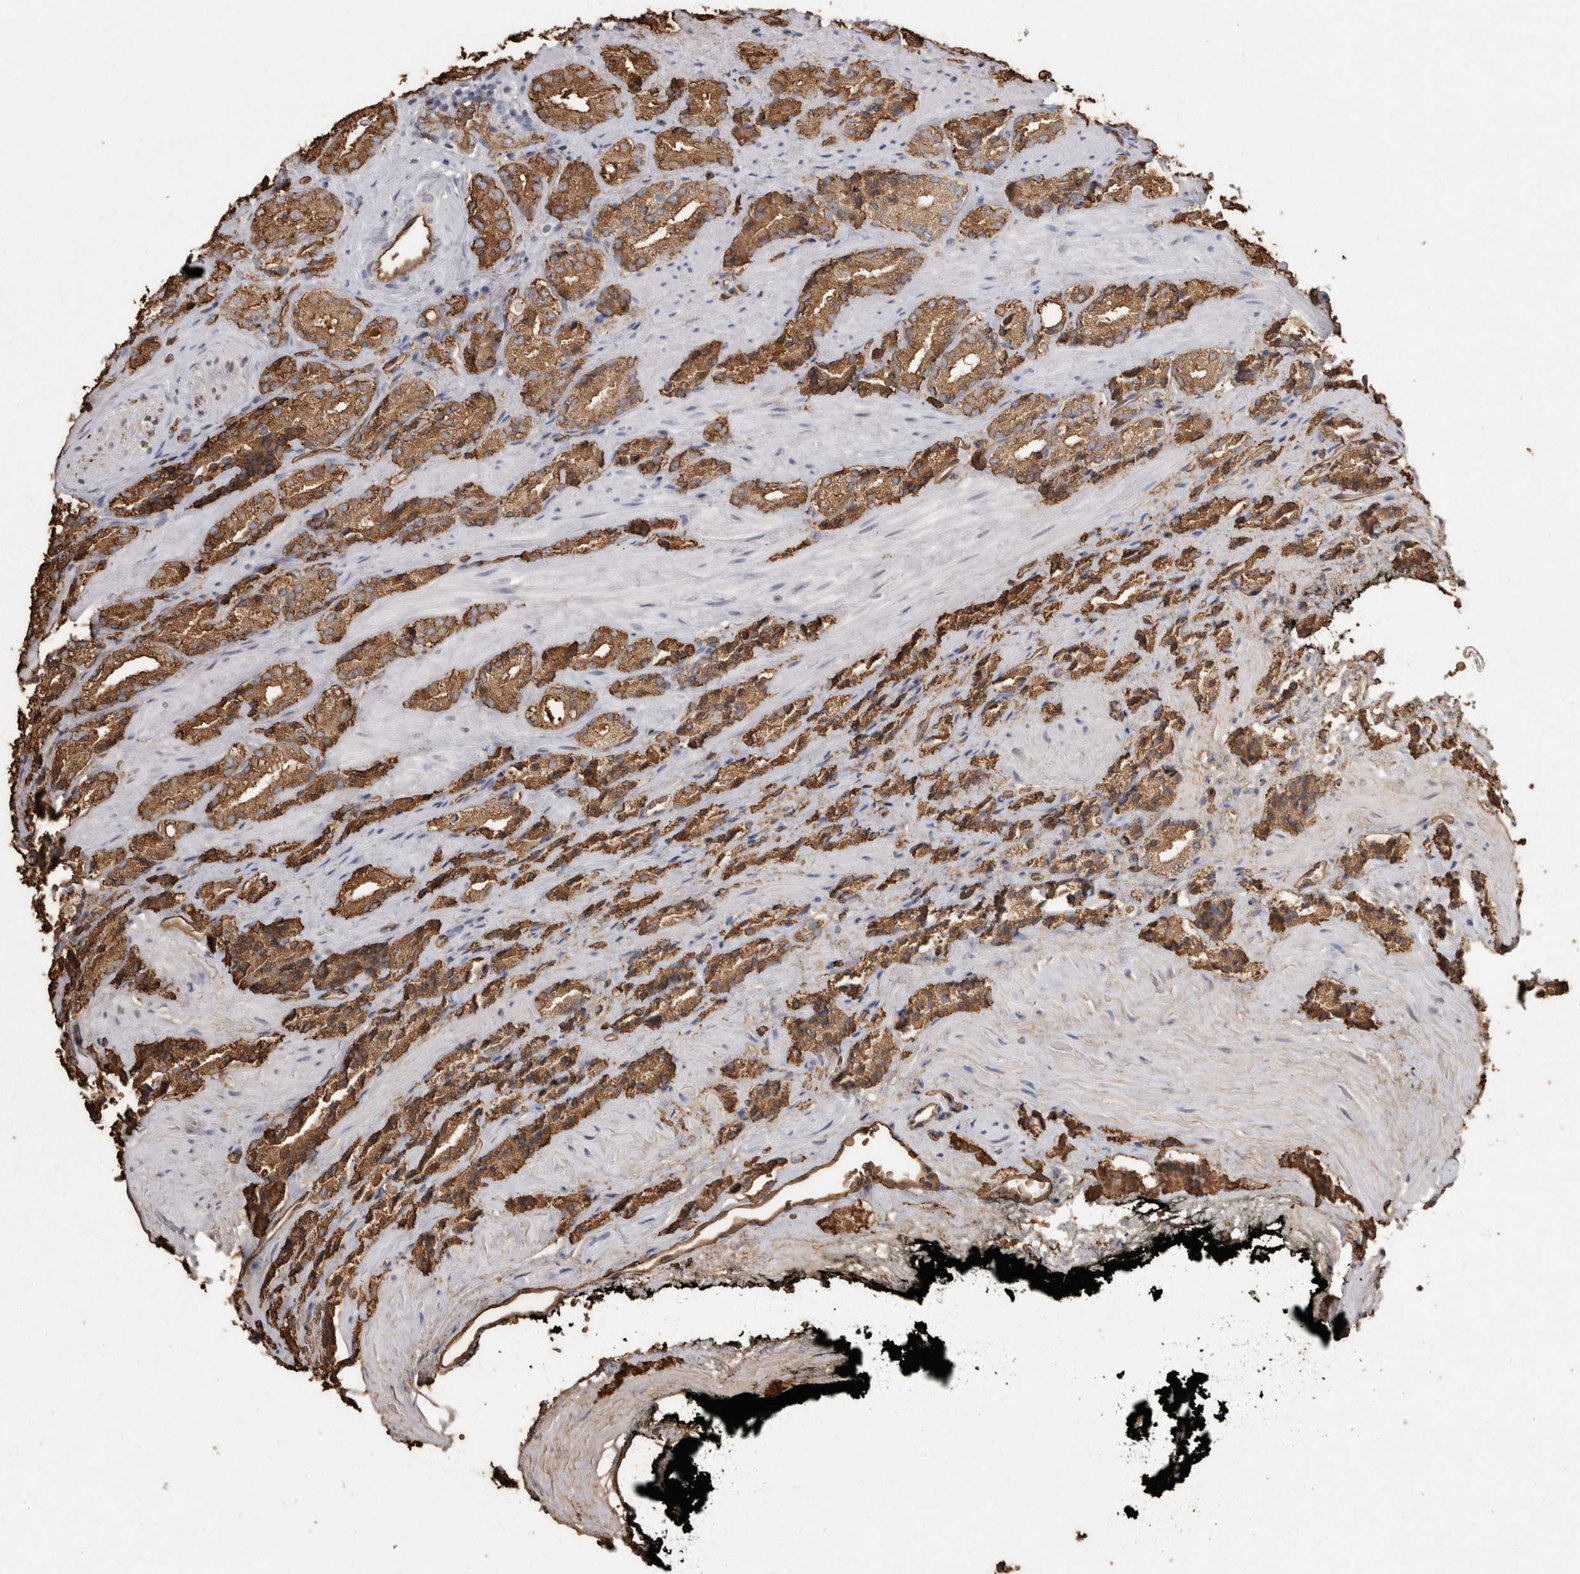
{"staining": {"intensity": "moderate", "quantity": ">75%", "location": "cytoplasmic/membranous"}, "tissue": "prostate cancer", "cell_type": "Tumor cells", "image_type": "cancer", "snomed": [{"axis": "morphology", "description": "Adenocarcinoma, High grade"}, {"axis": "topography", "description": "Prostate"}], "caption": "Immunohistochemistry (IHC) image of neoplastic tissue: human prostate cancer stained using IHC shows medium levels of moderate protein expression localized specifically in the cytoplasmic/membranous of tumor cells, appearing as a cytoplasmic/membranous brown color.", "gene": "IL17RC", "patient": {"sex": "male", "age": 71}}